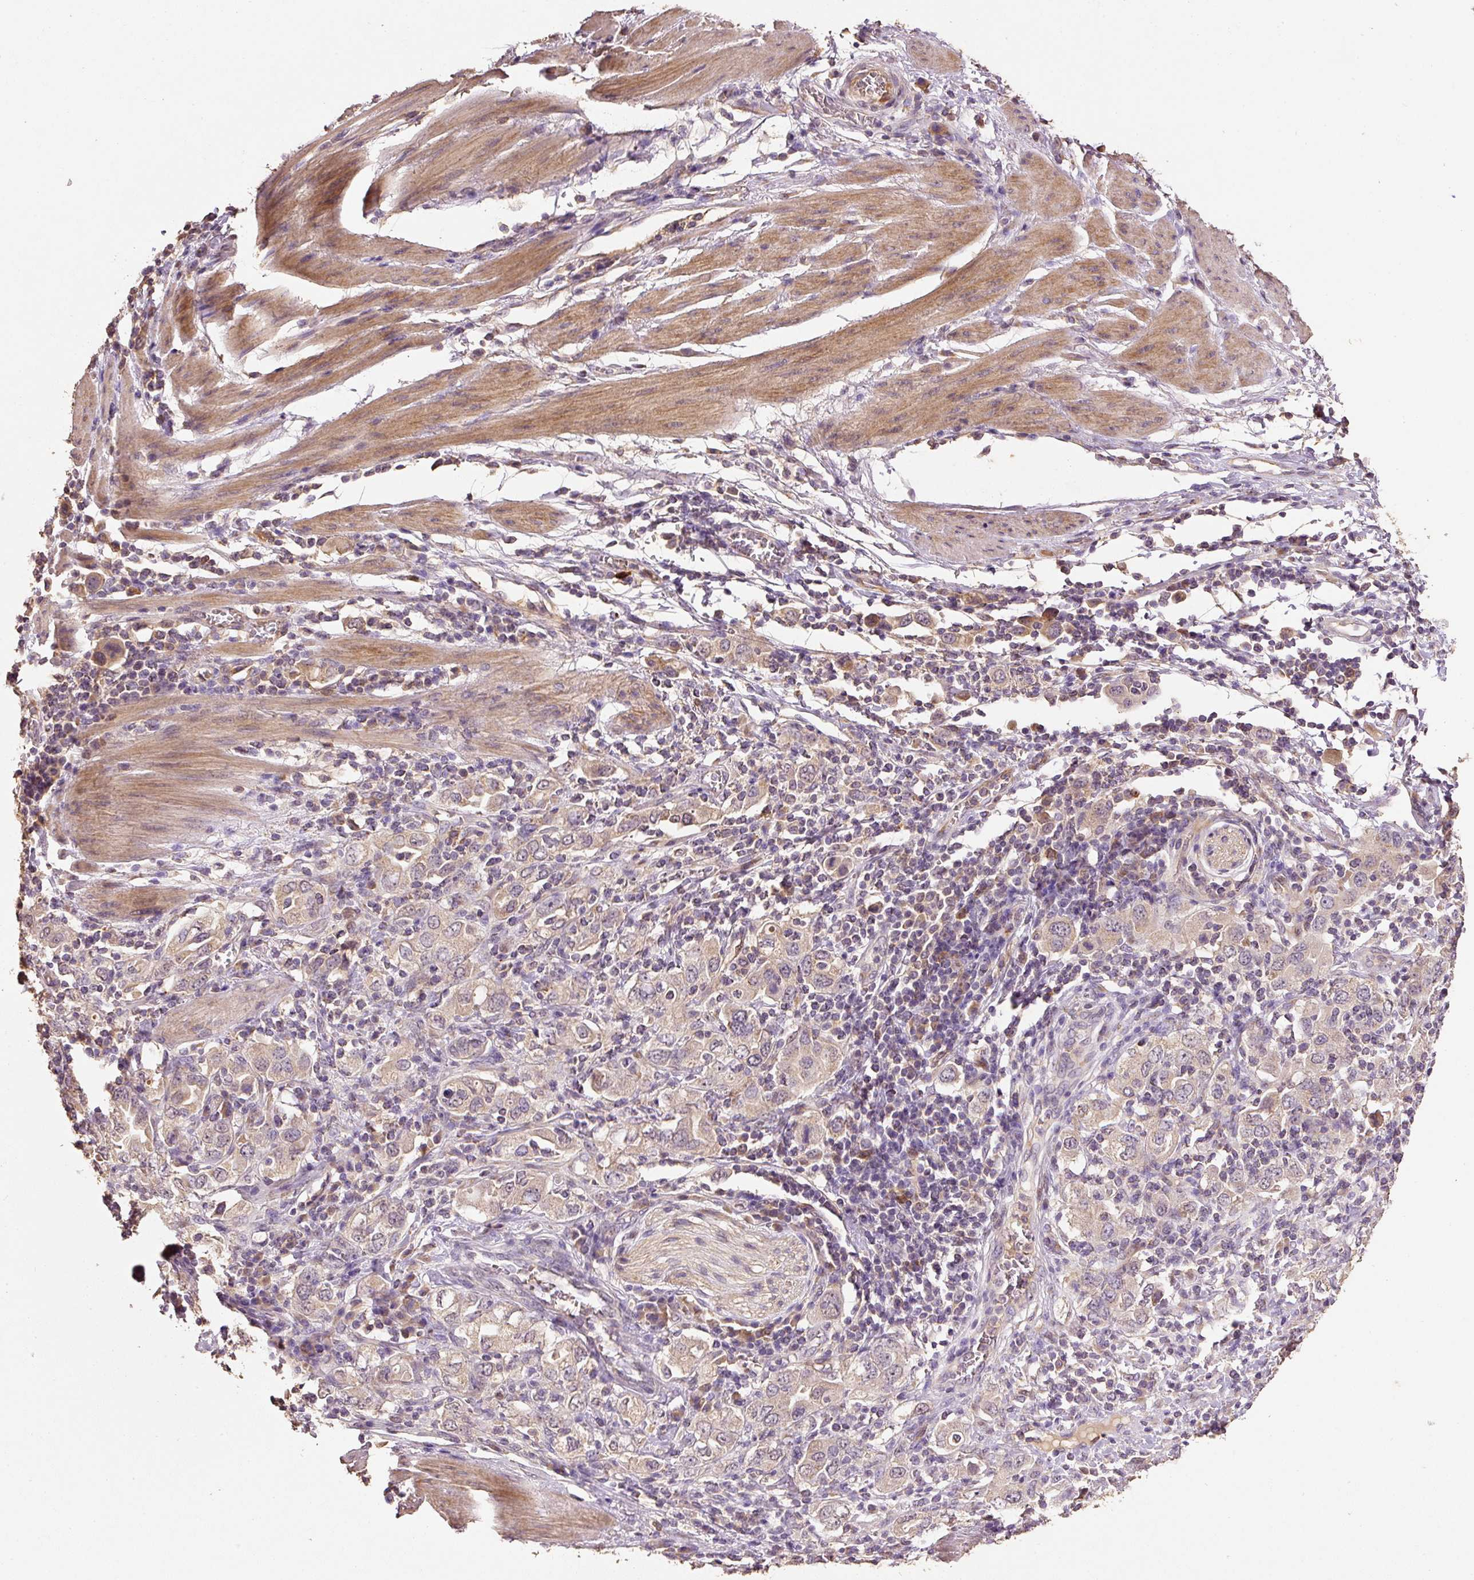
{"staining": {"intensity": "weak", "quantity": ">75%", "location": "cytoplasmic/membranous"}, "tissue": "stomach cancer", "cell_type": "Tumor cells", "image_type": "cancer", "snomed": [{"axis": "morphology", "description": "Adenocarcinoma, NOS"}, {"axis": "topography", "description": "Stomach, upper"}, {"axis": "topography", "description": "Stomach"}], "caption": "About >75% of tumor cells in human stomach cancer (adenocarcinoma) demonstrate weak cytoplasmic/membranous protein positivity as visualized by brown immunohistochemical staining.", "gene": "HERC2", "patient": {"sex": "male", "age": 62}}